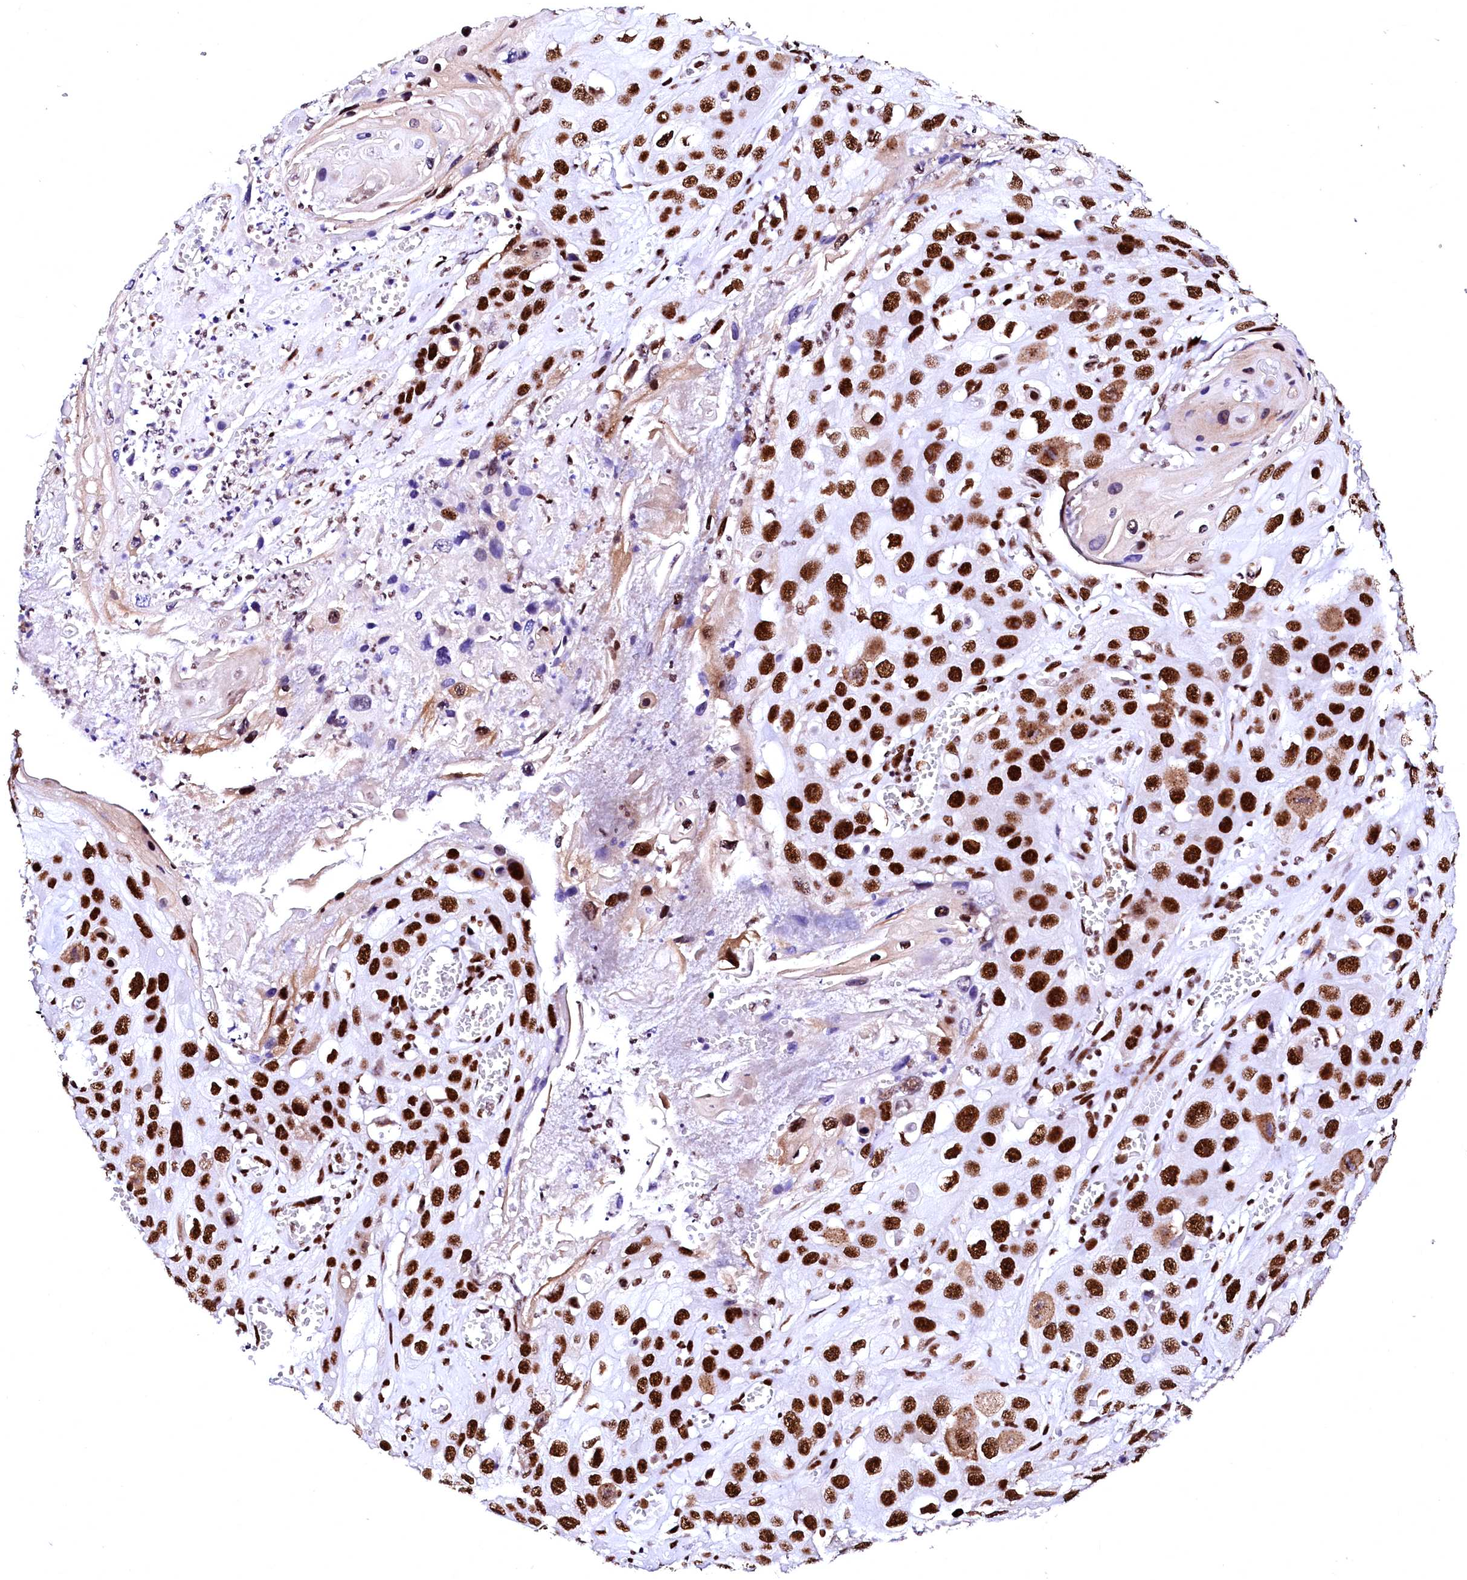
{"staining": {"intensity": "strong", "quantity": ">75%", "location": "nuclear"}, "tissue": "skin cancer", "cell_type": "Tumor cells", "image_type": "cancer", "snomed": [{"axis": "morphology", "description": "Squamous cell carcinoma, NOS"}, {"axis": "topography", "description": "Skin"}], "caption": "Strong nuclear protein expression is appreciated in approximately >75% of tumor cells in squamous cell carcinoma (skin). Using DAB (3,3'-diaminobenzidine) (brown) and hematoxylin (blue) stains, captured at high magnification using brightfield microscopy.", "gene": "CPSF6", "patient": {"sex": "male", "age": 55}}